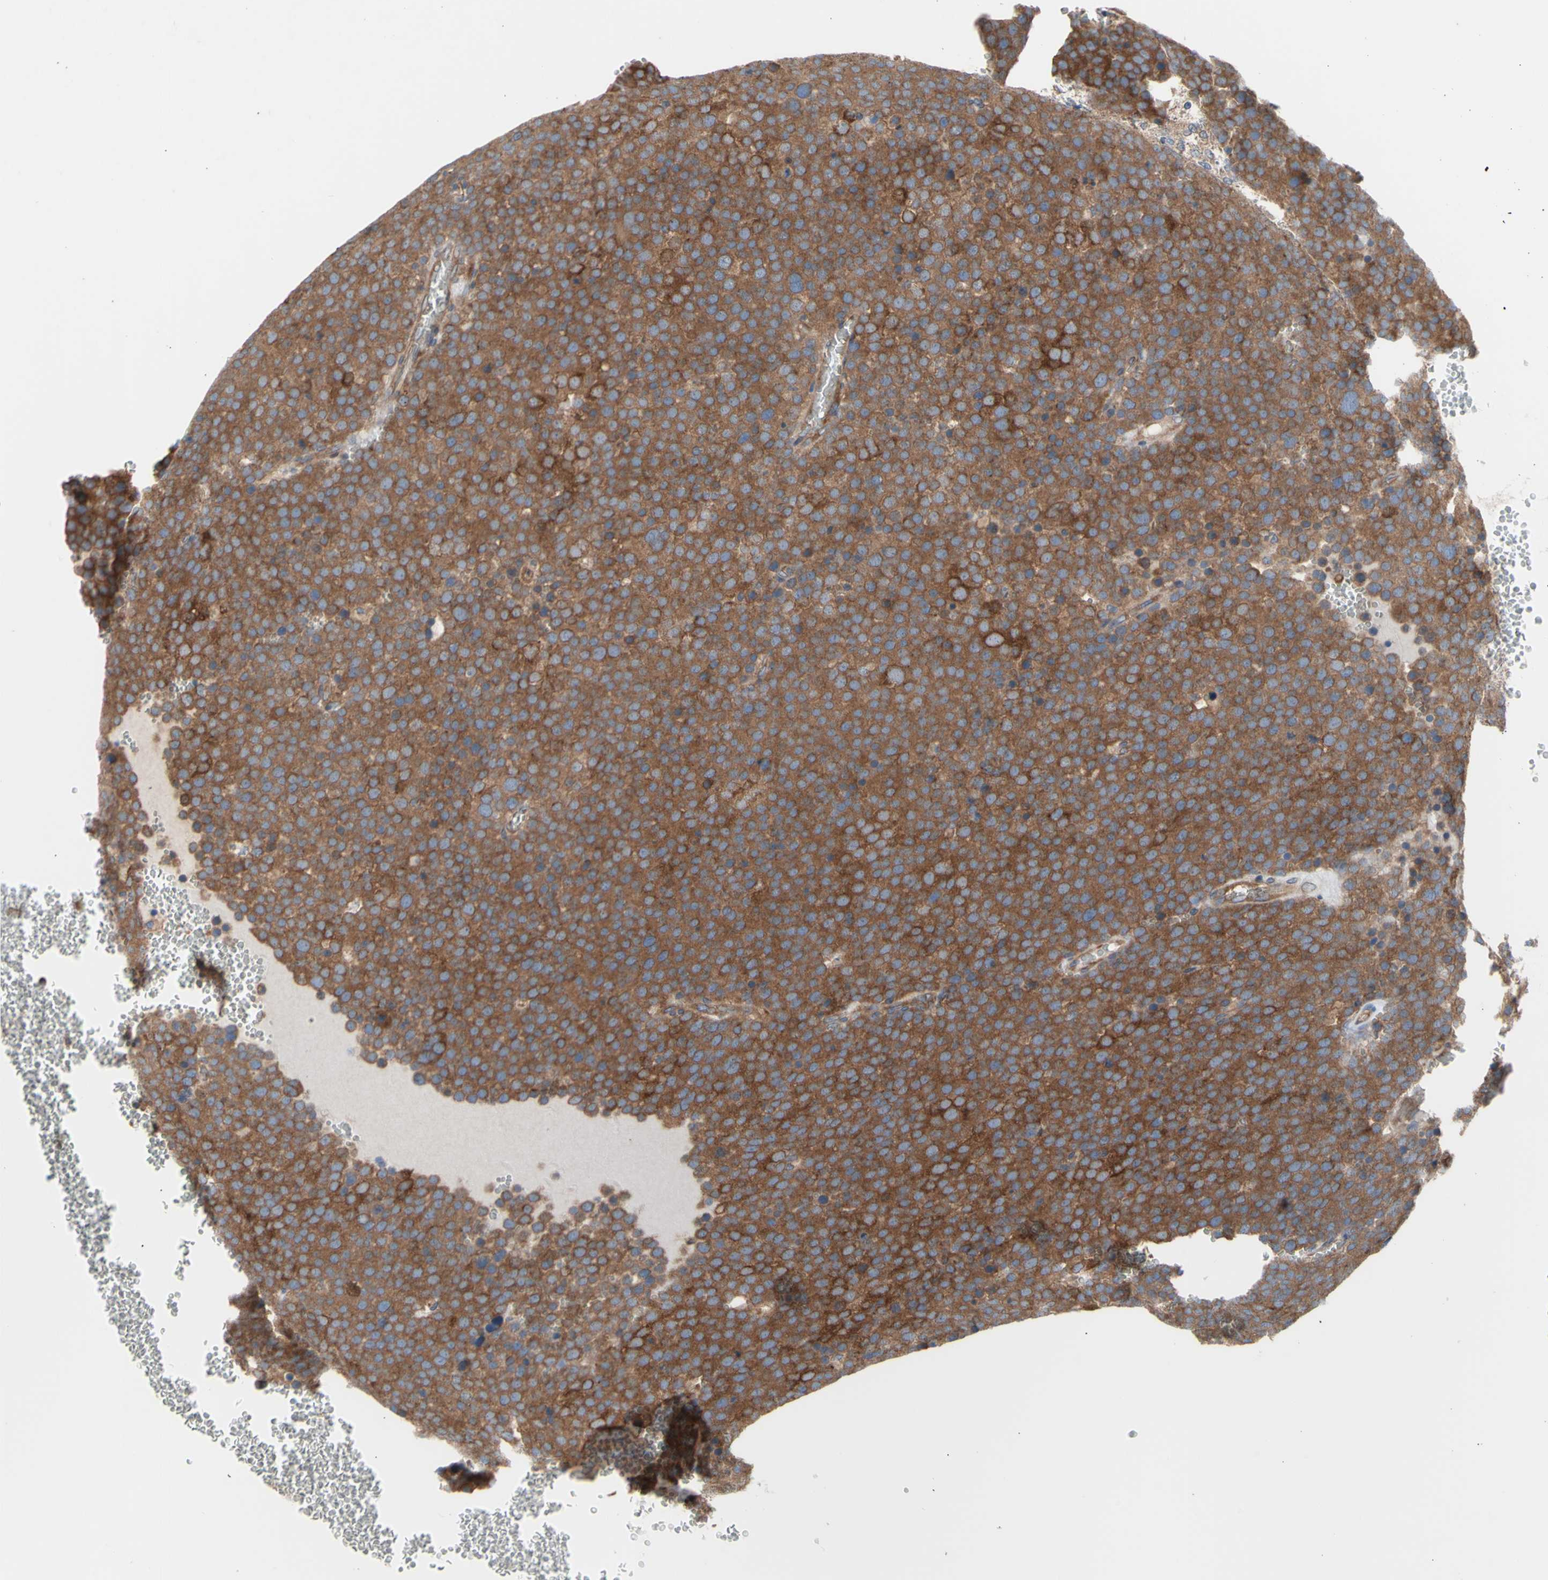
{"staining": {"intensity": "strong", "quantity": ">75%", "location": "cytoplasmic/membranous"}, "tissue": "testis cancer", "cell_type": "Tumor cells", "image_type": "cancer", "snomed": [{"axis": "morphology", "description": "Seminoma, NOS"}, {"axis": "topography", "description": "Testis"}], "caption": "This is an image of immunohistochemistry staining of testis cancer, which shows strong staining in the cytoplasmic/membranous of tumor cells.", "gene": "KLC1", "patient": {"sex": "male", "age": 71}}